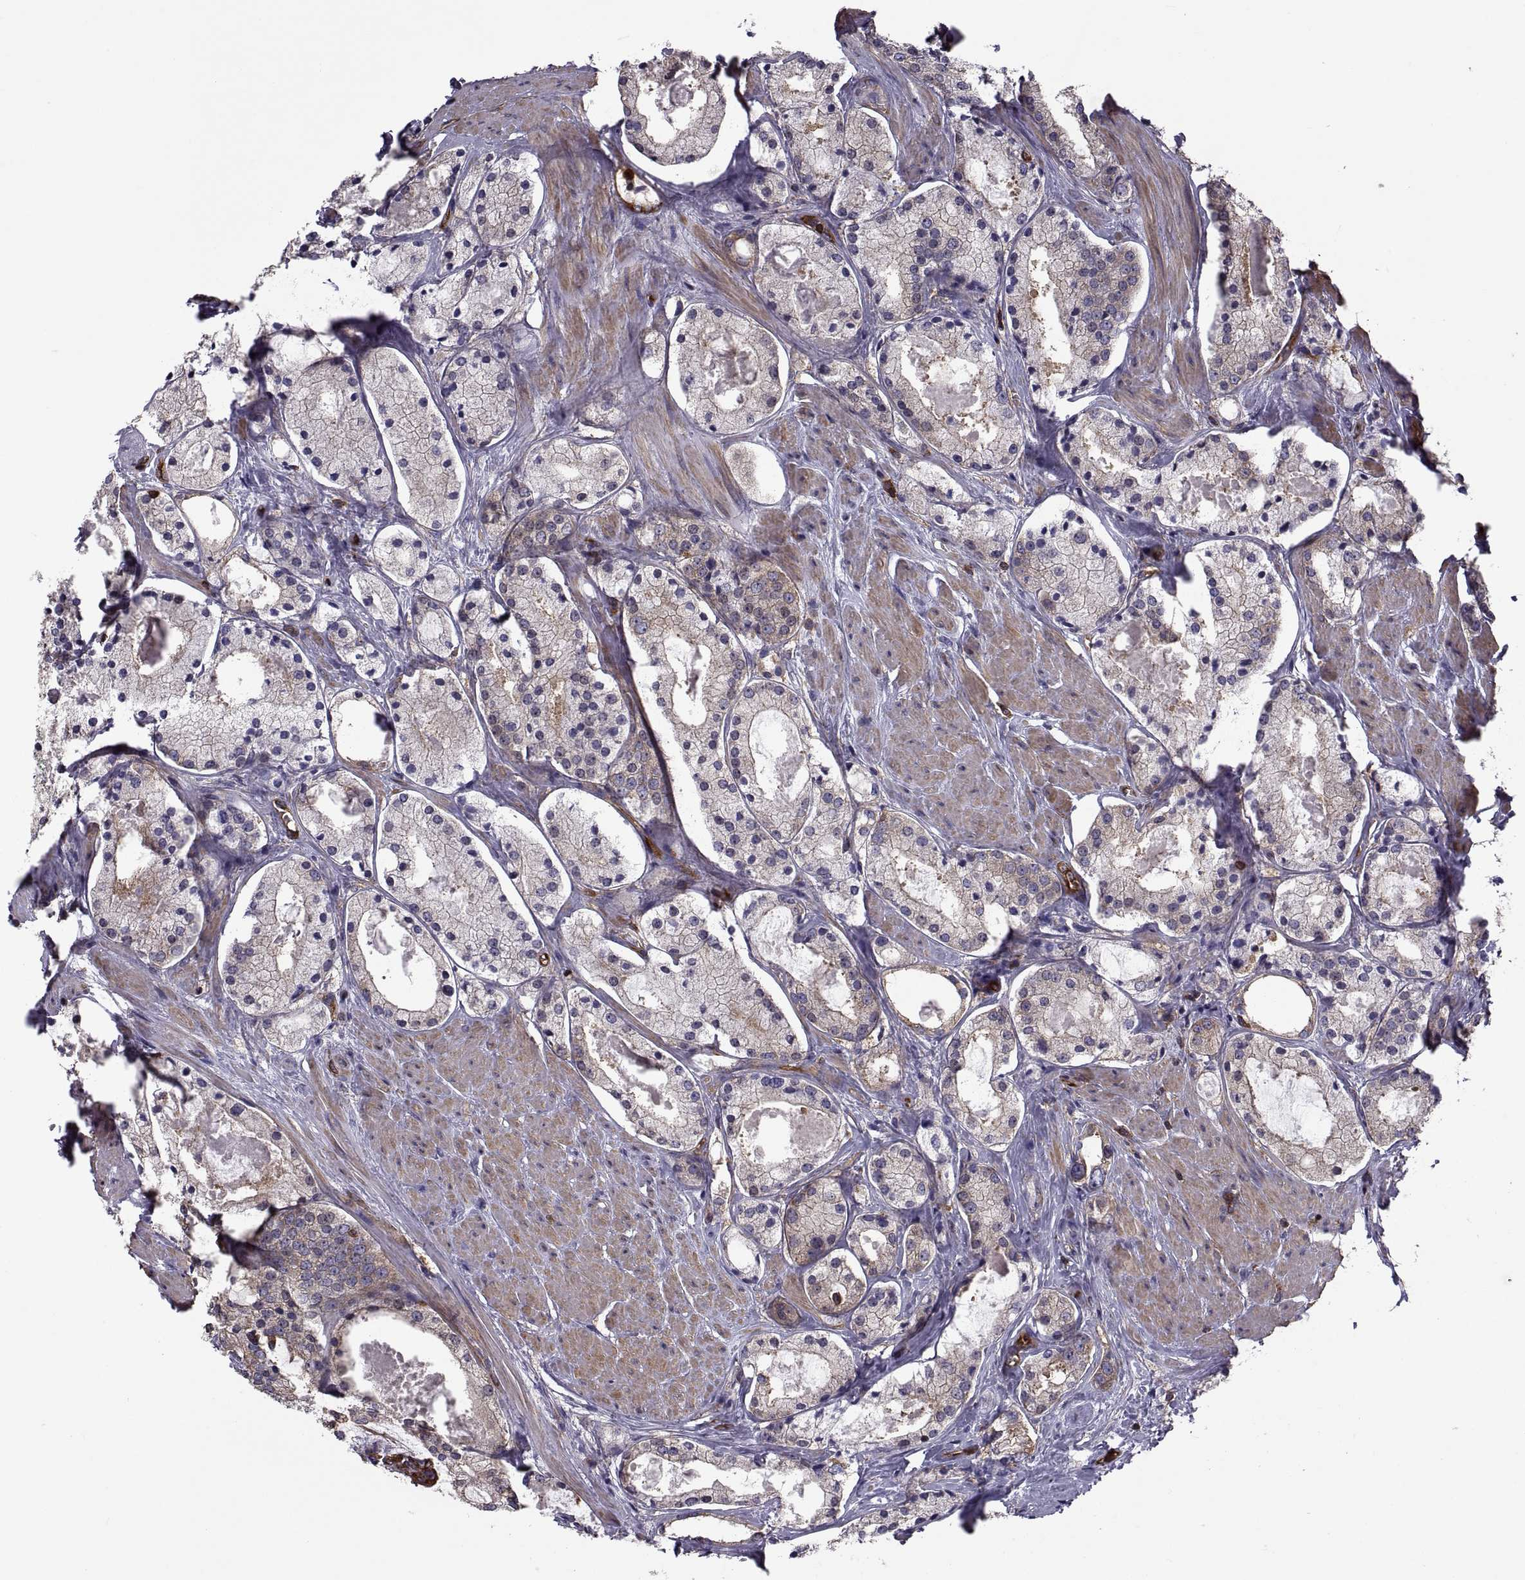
{"staining": {"intensity": "negative", "quantity": "none", "location": "none"}, "tissue": "prostate cancer", "cell_type": "Tumor cells", "image_type": "cancer", "snomed": [{"axis": "morphology", "description": "Adenocarcinoma, NOS"}, {"axis": "morphology", "description": "Adenocarcinoma, High grade"}, {"axis": "topography", "description": "Prostate"}], "caption": "There is no significant expression in tumor cells of adenocarcinoma (prostate).", "gene": "MYH9", "patient": {"sex": "male", "age": 64}}